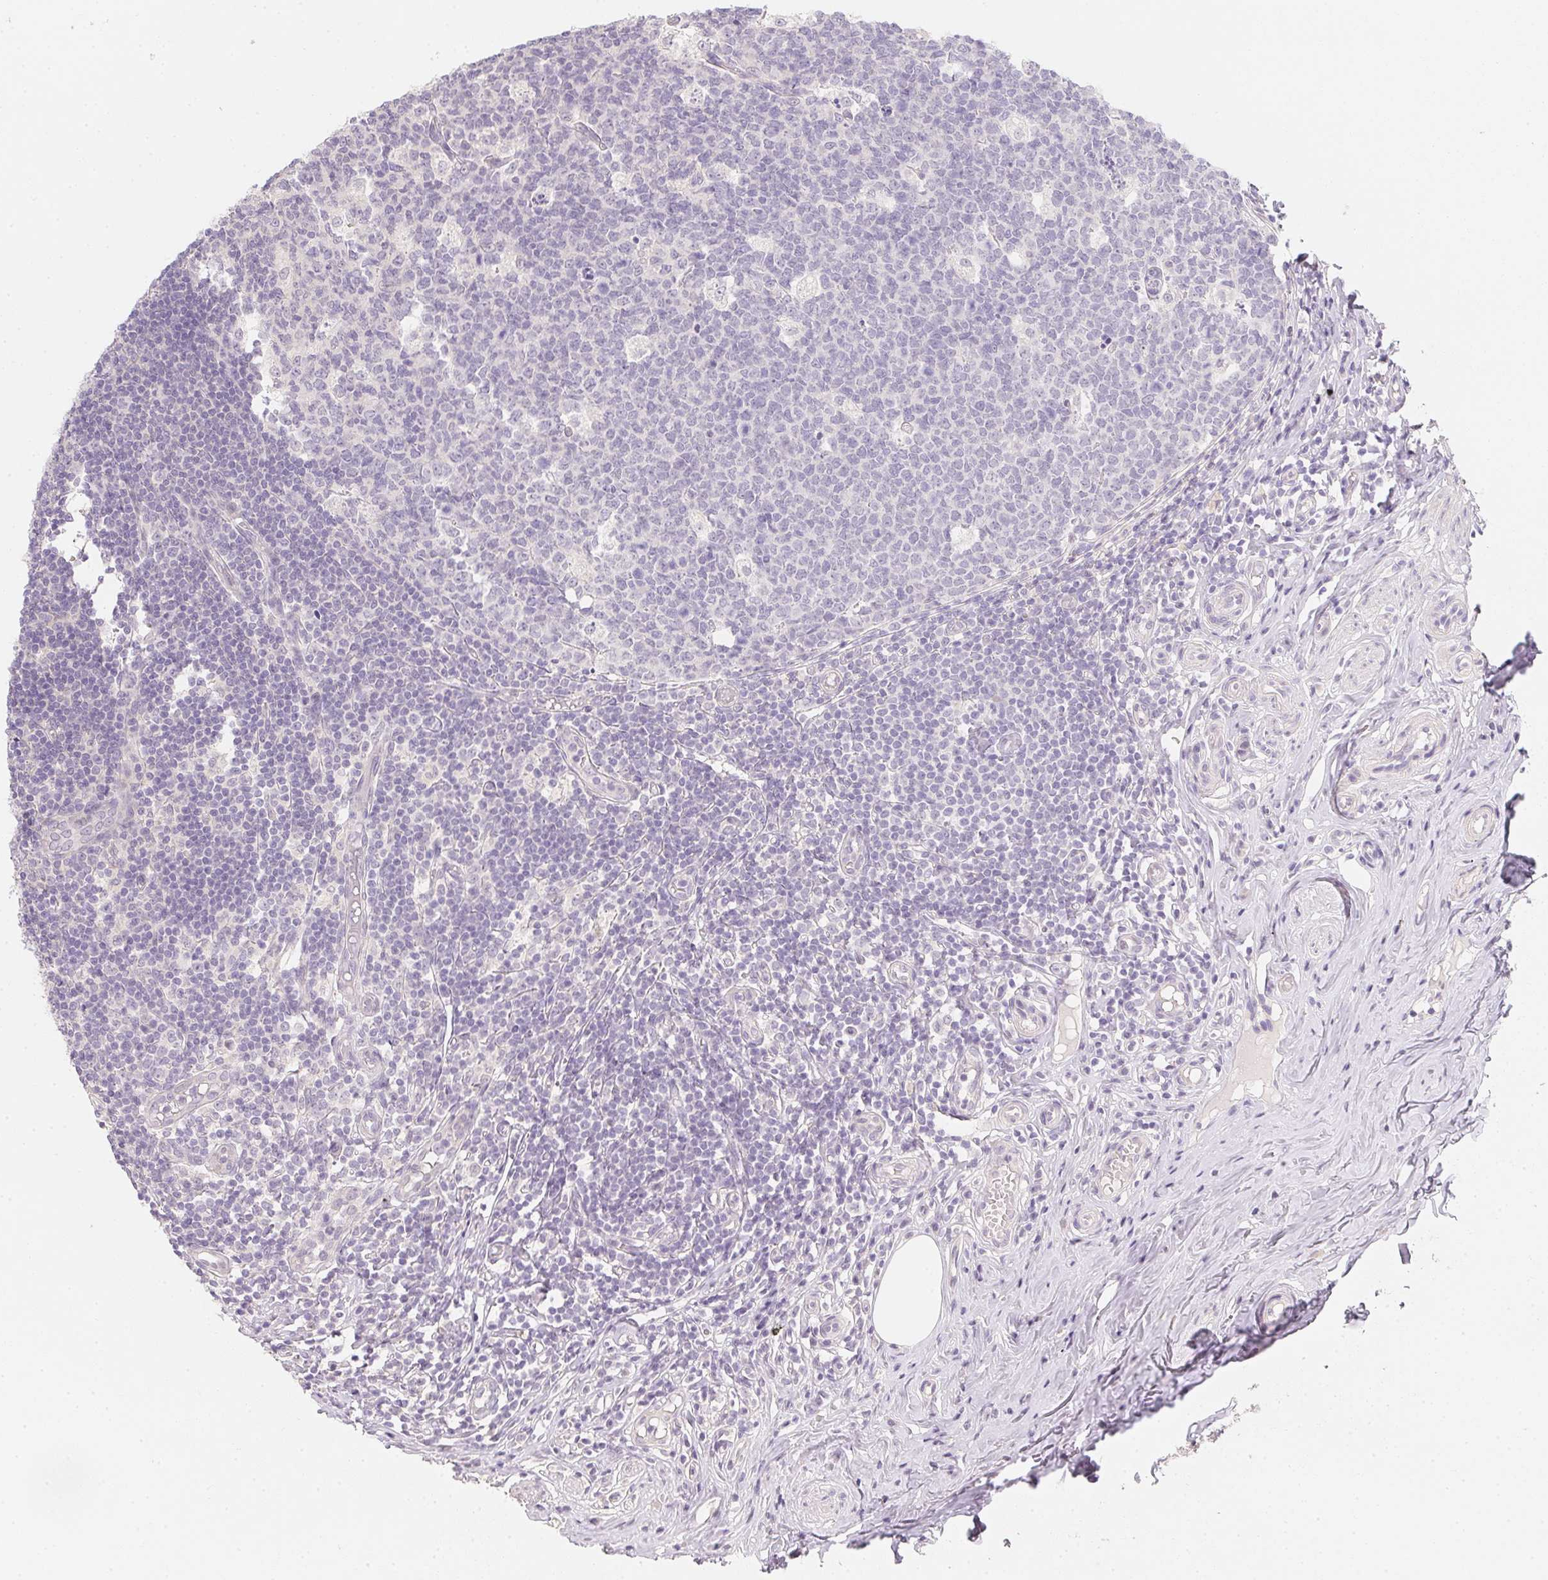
{"staining": {"intensity": "negative", "quantity": "none", "location": "none"}, "tissue": "appendix", "cell_type": "Glandular cells", "image_type": "normal", "snomed": [{"axis": "morphology", "description": "Normal tissue, NOS"}, {"axis": "topography", "description": "Appendix"}], "caption": "Benign appendix was stained to show a protein in brown. There is no significant staining in glandular cells.", "gene": "ZBBX", "patient": {"sex": "male", "age": 18}}